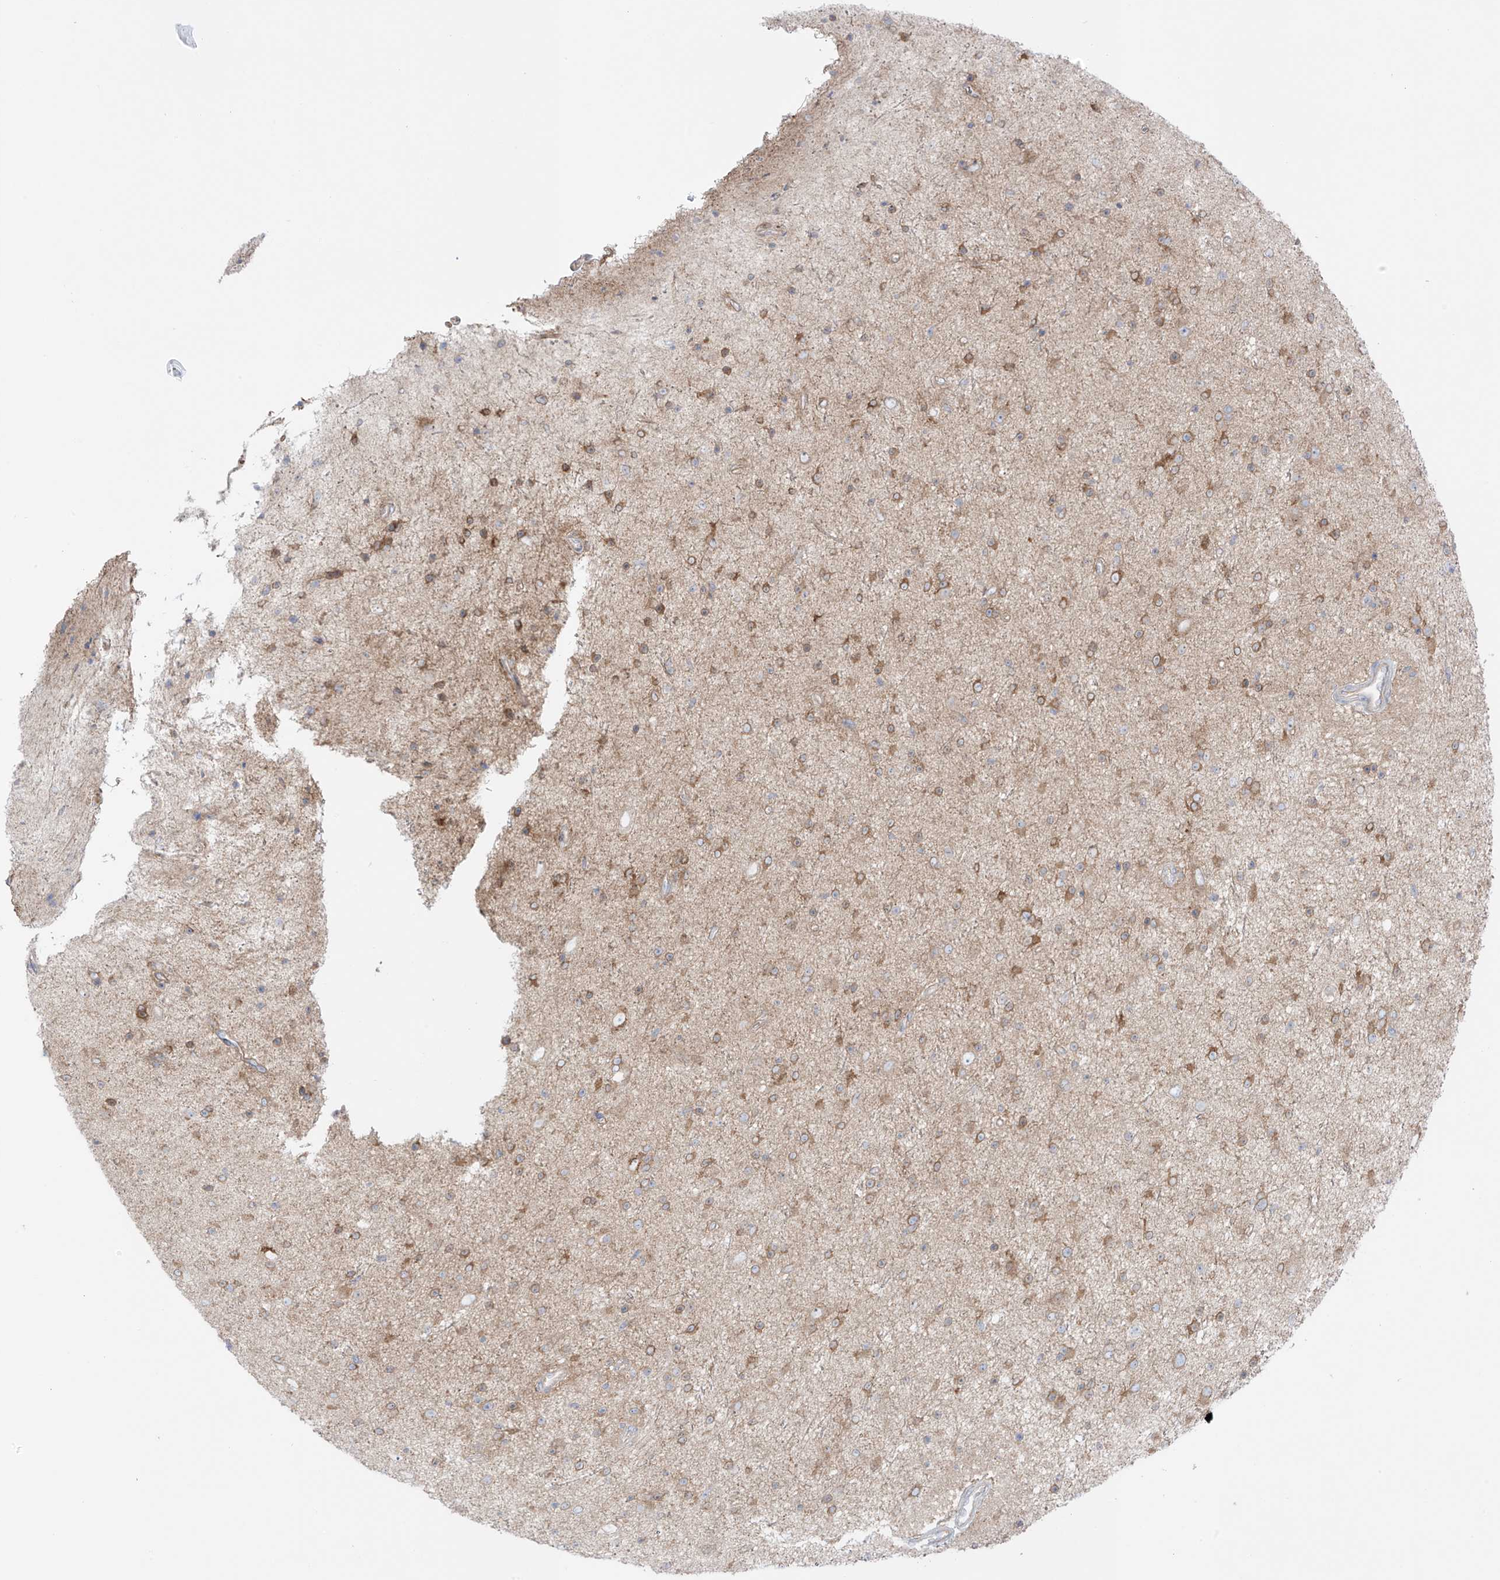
{"staining": {"intensity": "moderate", "quantity": ">75%", "location": "cytoplasmic/membranous"}, "tissue": "glioma", "cell_type": "Tumor cells", "image_type": "cancer", "snomed": [{"axis": "morphology", "description": "Glioma, malignant, Low grade"}, {"axis": "topography", "description": "Cerebral cortex"}], "caption": "This image shows glioma stained with immunohistochemistry (IHC) to label a protein in brown. The cytoplasmic/membranous of tumor cells show moderate positivity for the protein. Nuclei are counter-stained blue.", "gene": "XKR3", "patient": {"sex": "female", "age": 39}}